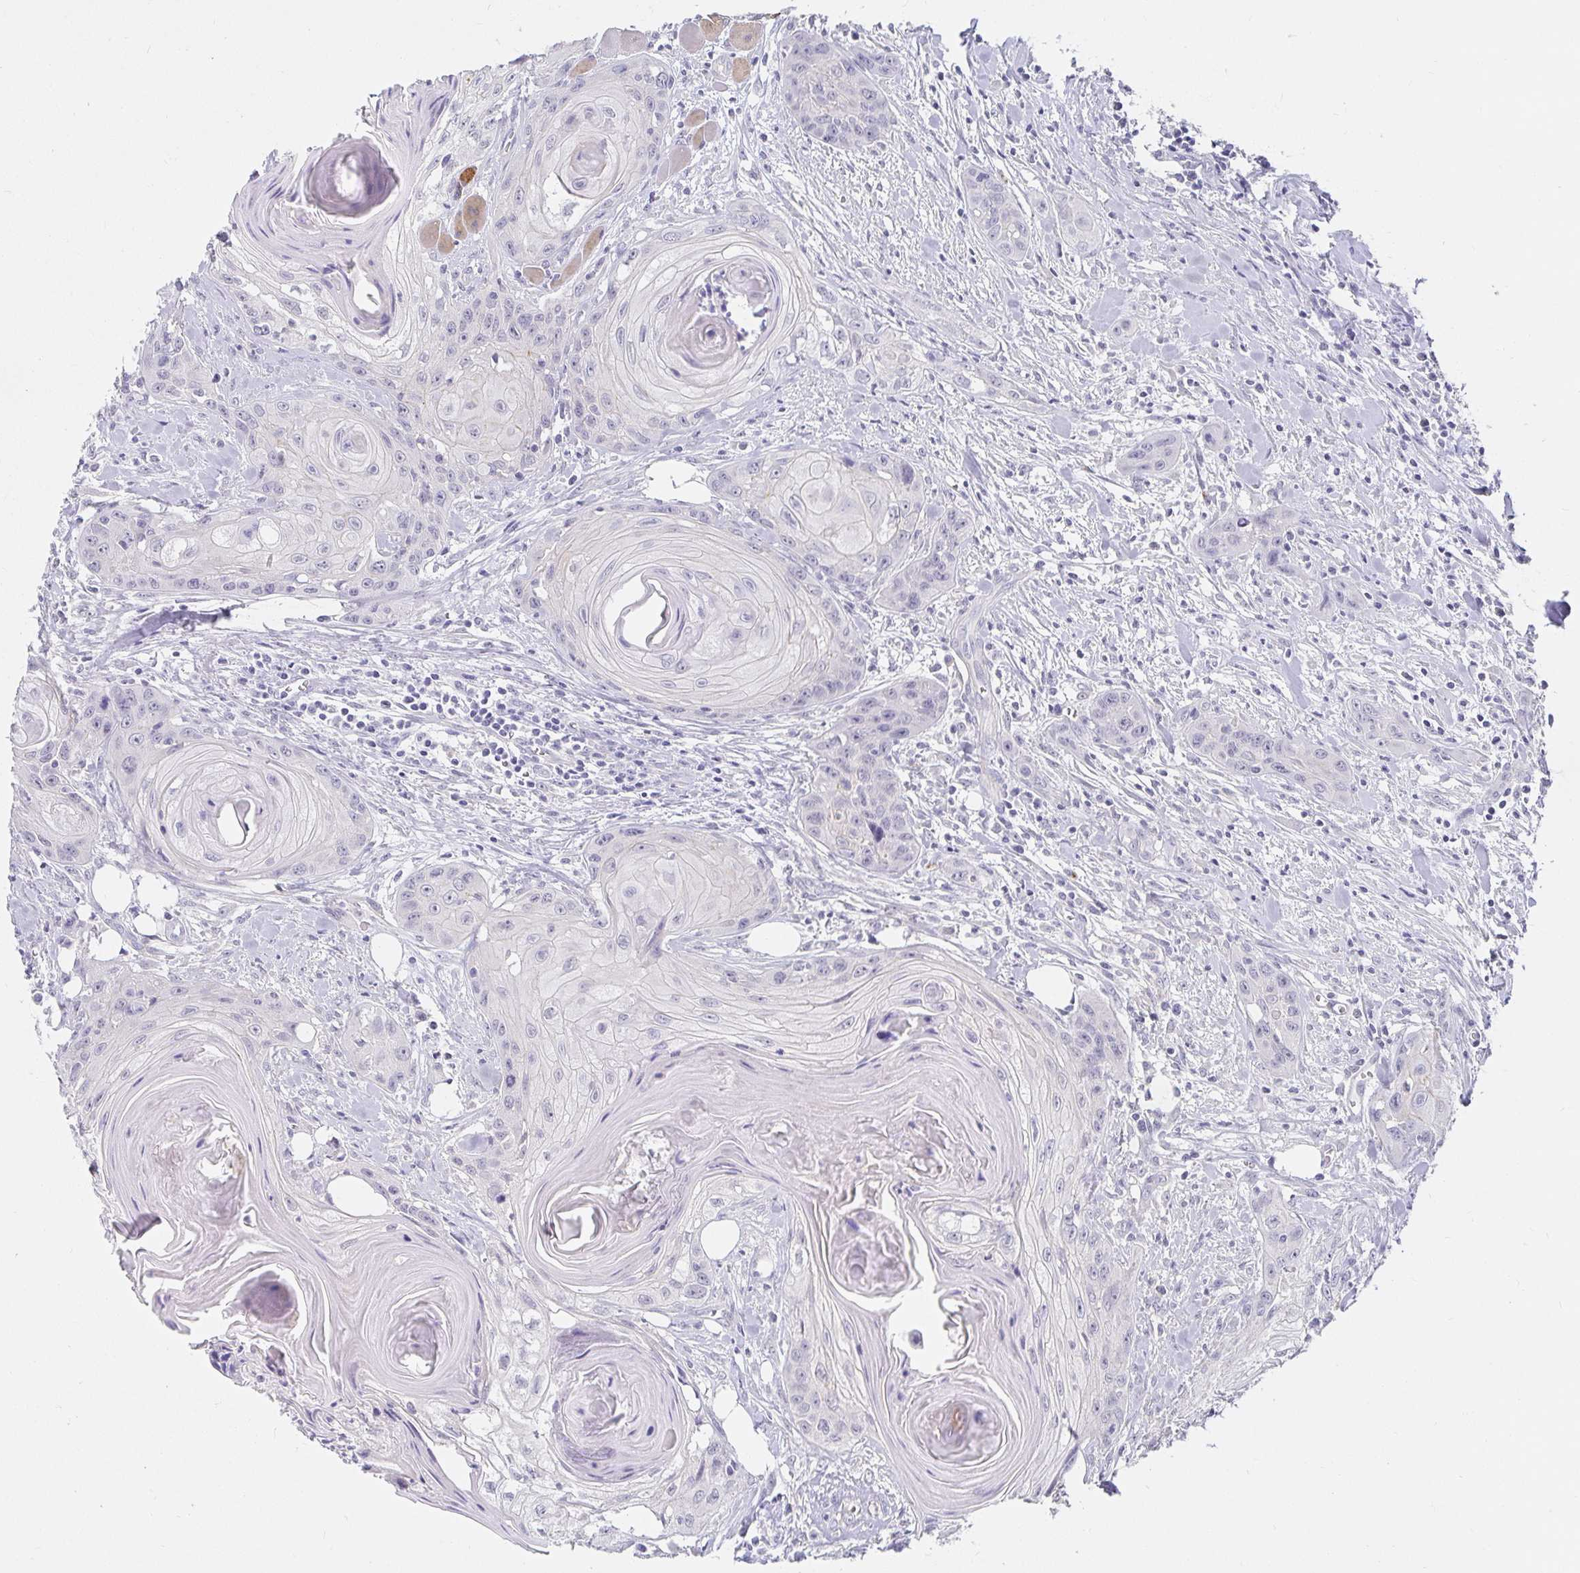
{"staining": {"intensity": "negative", "quantity": "none", "location": "none"}, "tissue": "head and neck cancer", "cell_type": "Tumor cells", "image_type": "cancer", "snomed": [{"axis": "morphology", "description": "Squamous cell carcinoma, NOS"}, {"axis": "topography", "description": "Oral tissue"}, {"axis": "topography", "description": "Head-Neck"}], "caption": "The micrograph demonstrates no staining of tumor cells in head and neck cancer (squamous cell carcinoma). (DAB immunohistochemistry (IHC), high magnification).", "gene": "PDX1", "patient": {"sex": "male", "age": 58}}